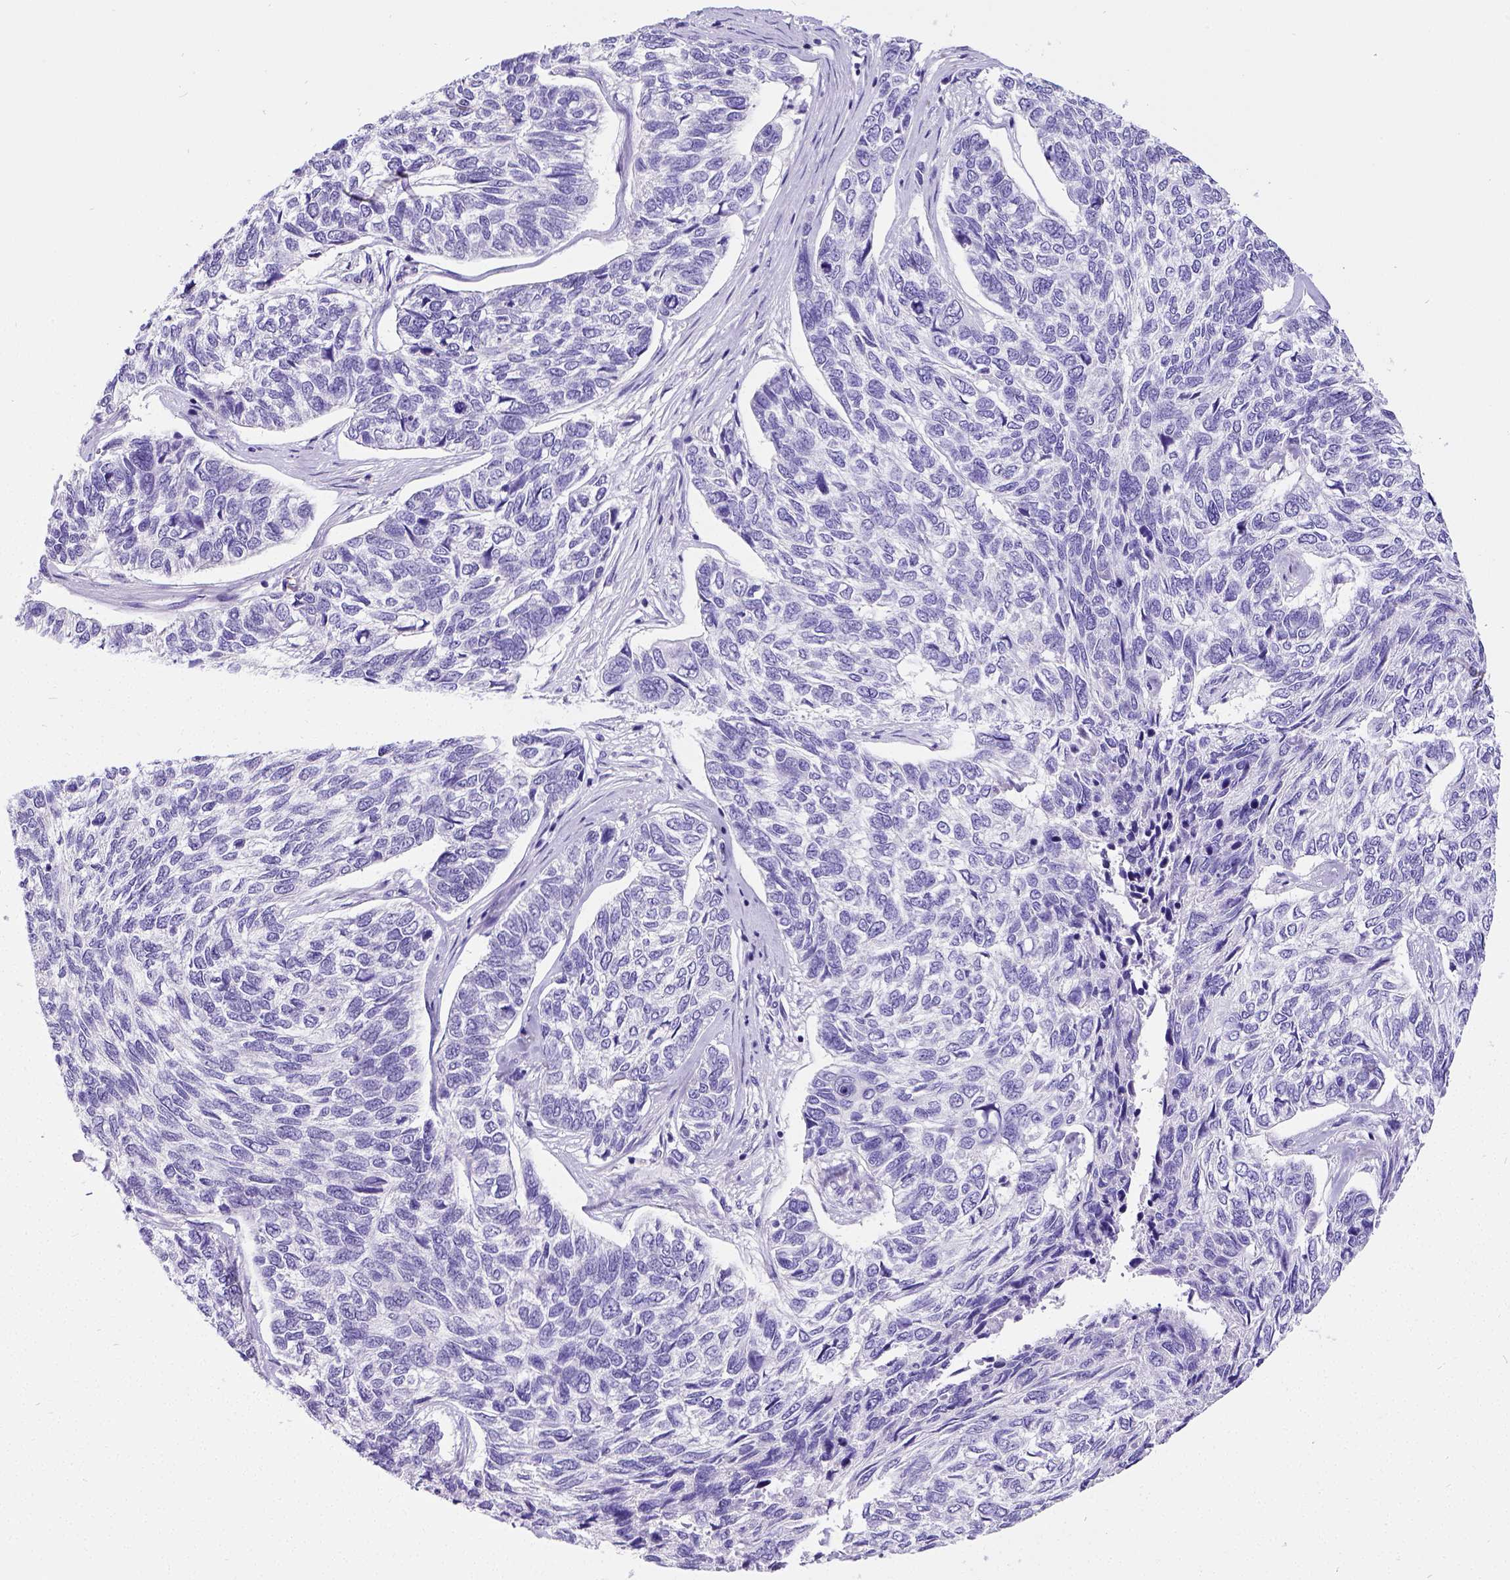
{"staining": {"intensity": "negative", "quantity": "none", "location": "none"}, "tissue": "skin cancer", "cell_type": "Tumor cells", "image_type": "cancer", "snomed": [{"axis": "morphology", "description": "Basal cell carcinoma"}, {"axis": "topography", "description": "Skin"}], "caption": "An image of skin cancer (basal cell carcinoma) stained for a protein displays no brown staining in tumor cells.", "gene": "SATB2", "patient": {"sex": "female", "age": 65}}